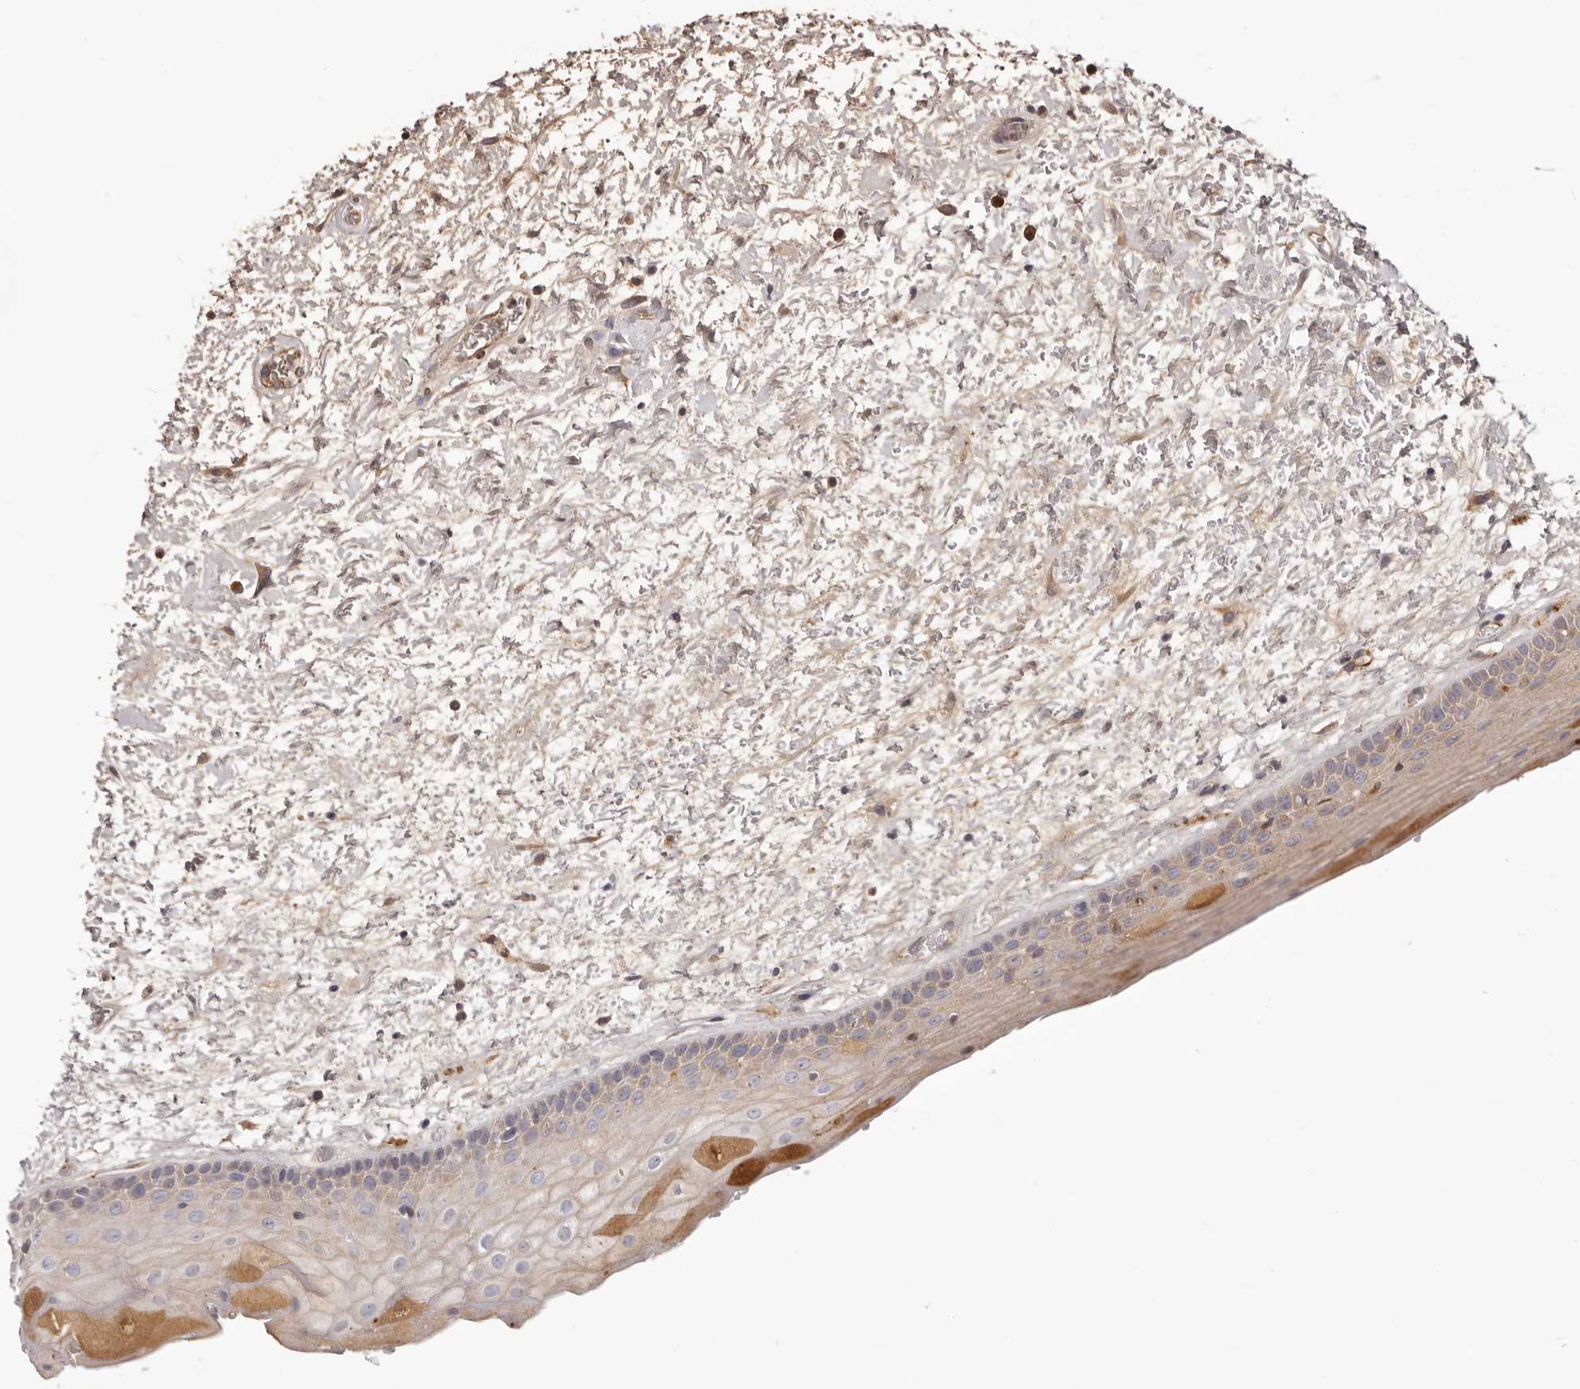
{"staining": {"intensity": "moderate", "quantity": "<25%", "location": "cytoplasmic/membranous"}, "tissue": "oral mucosa", "cell_type": "Squamous epithelial cells", "image_type": "normal", "snomed": [{"axis": "morphology", "description": "Normal tissue, NOS"}, {"axis": "topography", "description": "Oral tissue"}], "caption": "Immunohistochemistry (DAB) staining of benign oral mucosa reveals moderate cytoplasmic/membranous protein expression in about <25% of squamous epithelial cells.", "gene": "OTUD3", "patient": {"sex": "female", "age": 76}}